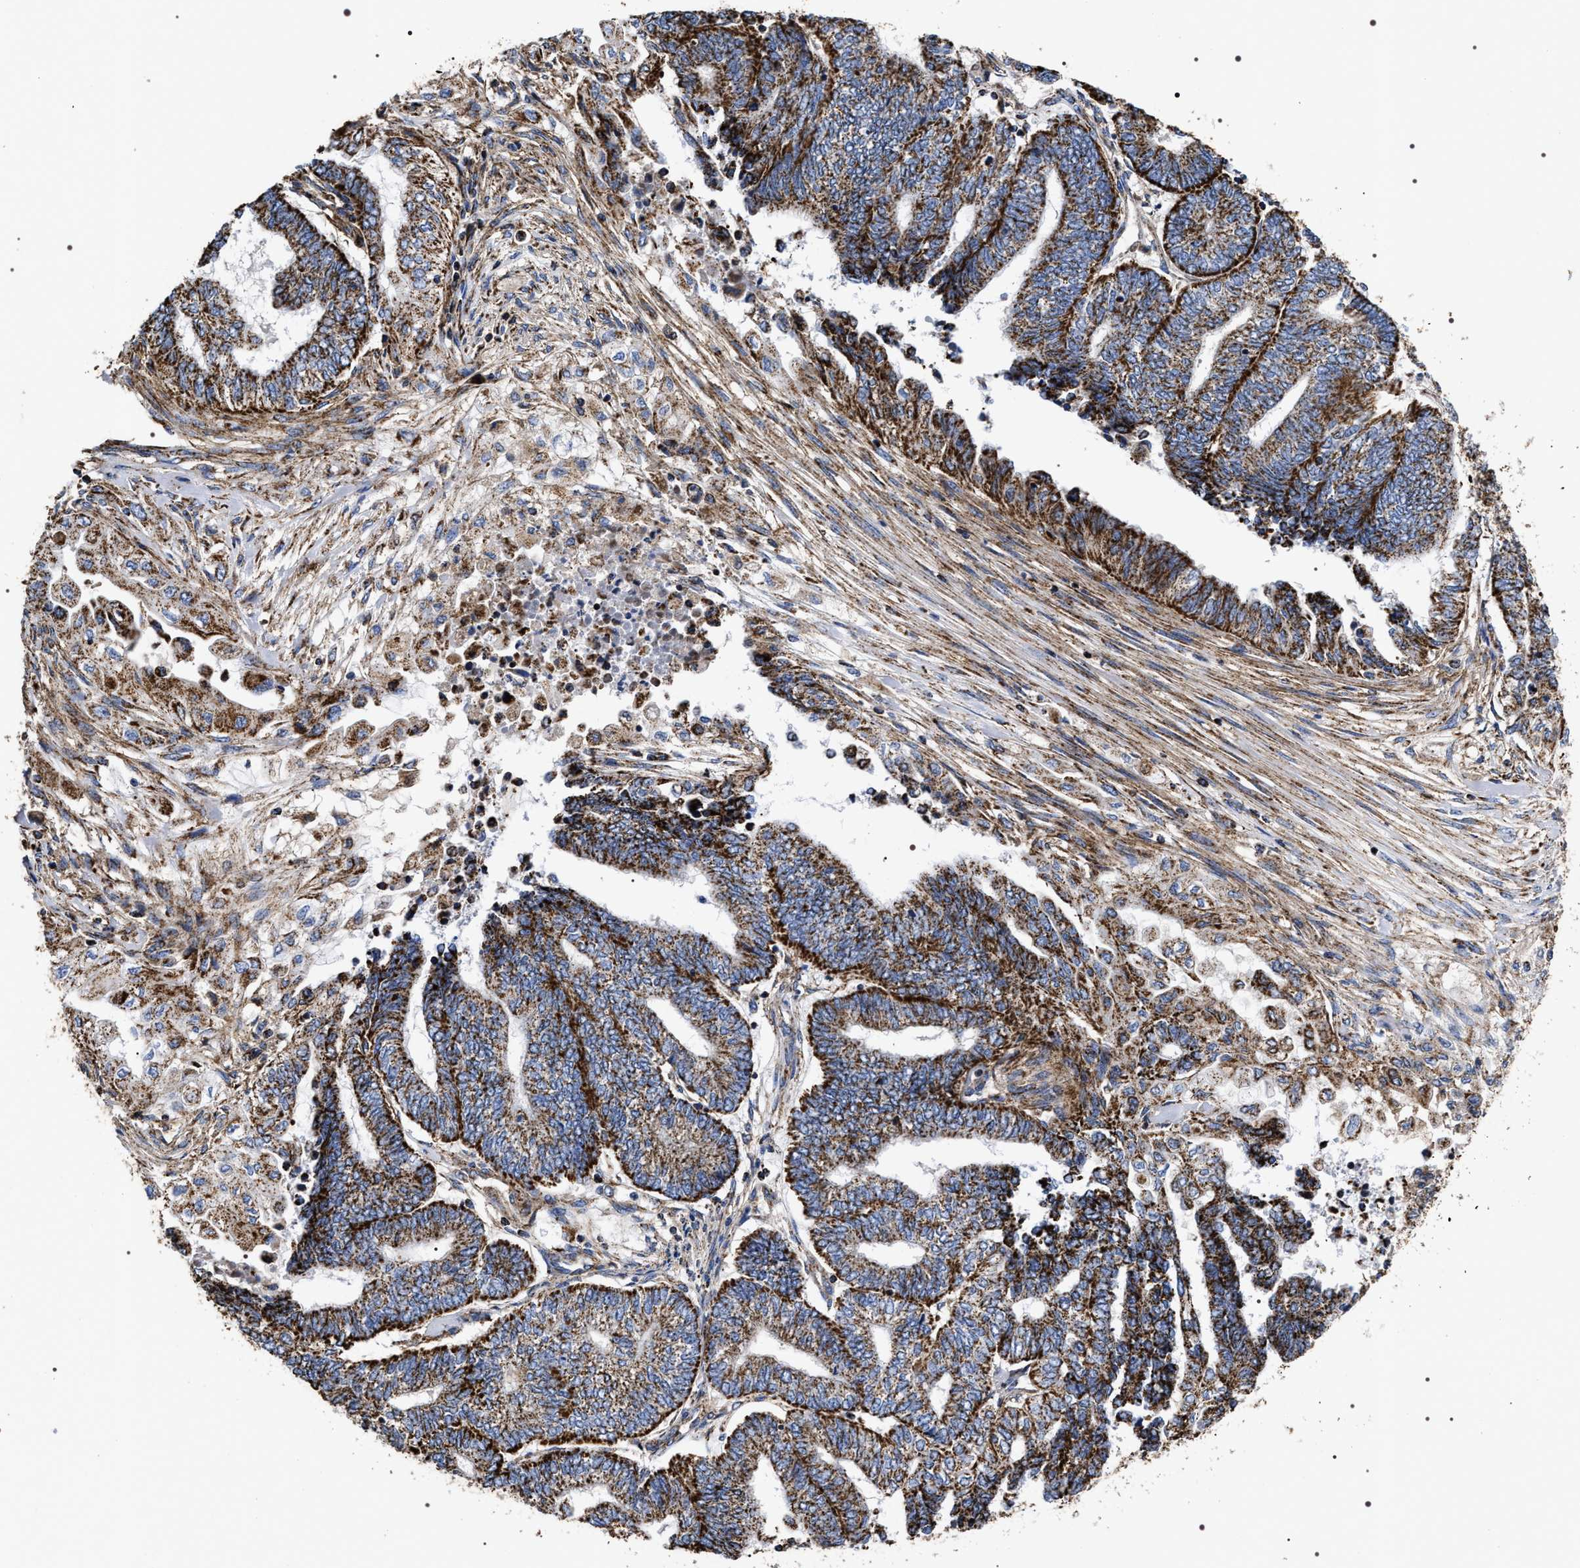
{"staining": {"intensity": "strong", "quantity": ">75%", "location": "cytoplasmic/membranous"}, "tissue": "endometrial cancer", "cell_type": "Tumor cells", "image_type": "cancer", "snomed": [{"axis": "morphology", "description": "Adenocarcinoma, NOS"}, {"axis": "topography", "description": "Uterus"}, {"axis": "topography", "description": "Endometrium"}], "caption": "Tumor cells display strong cytoplasmic/membranous staining in approximately >75% of cells in endometrial adenocarcinoma.", "gene": "COG5", "patient": {"sex": "female", "age": 70}}